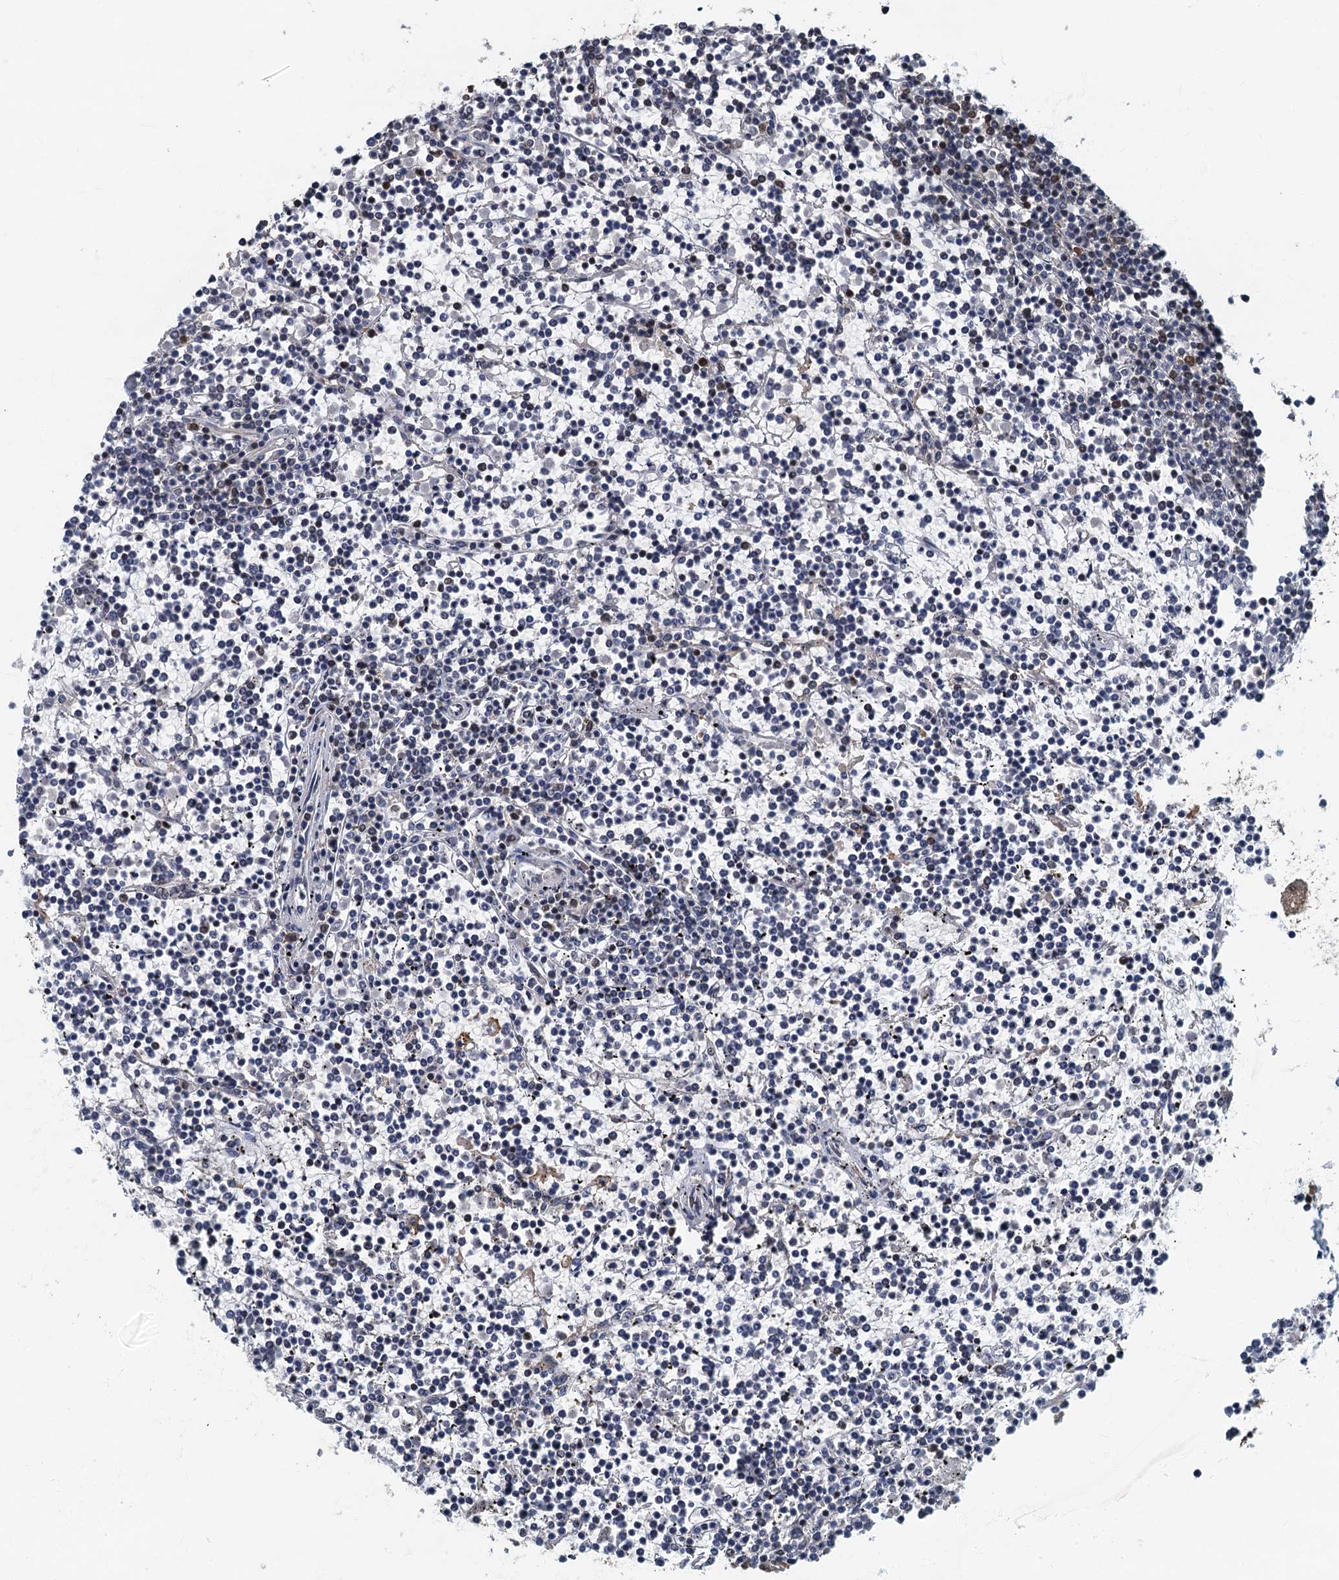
{"staining": {"intensity": "negative", "quantity": "none", "location": "none"}, "tissue": "lymphoma", "cell_type": "Tumor cells", "image_type": "cancer", "snomed": [{"axis": "morphology", "description": "Malignant lymphoma, non-Hodgkin's type, Low grade"}, {"axis": "topography", "description": "Spleen"}], "caption": "A photomicrograph of human lymphoma is negative for staining in tumor cells.", "gene": "CKAP2L", "patient": {"sex": "female", "age": 19}}